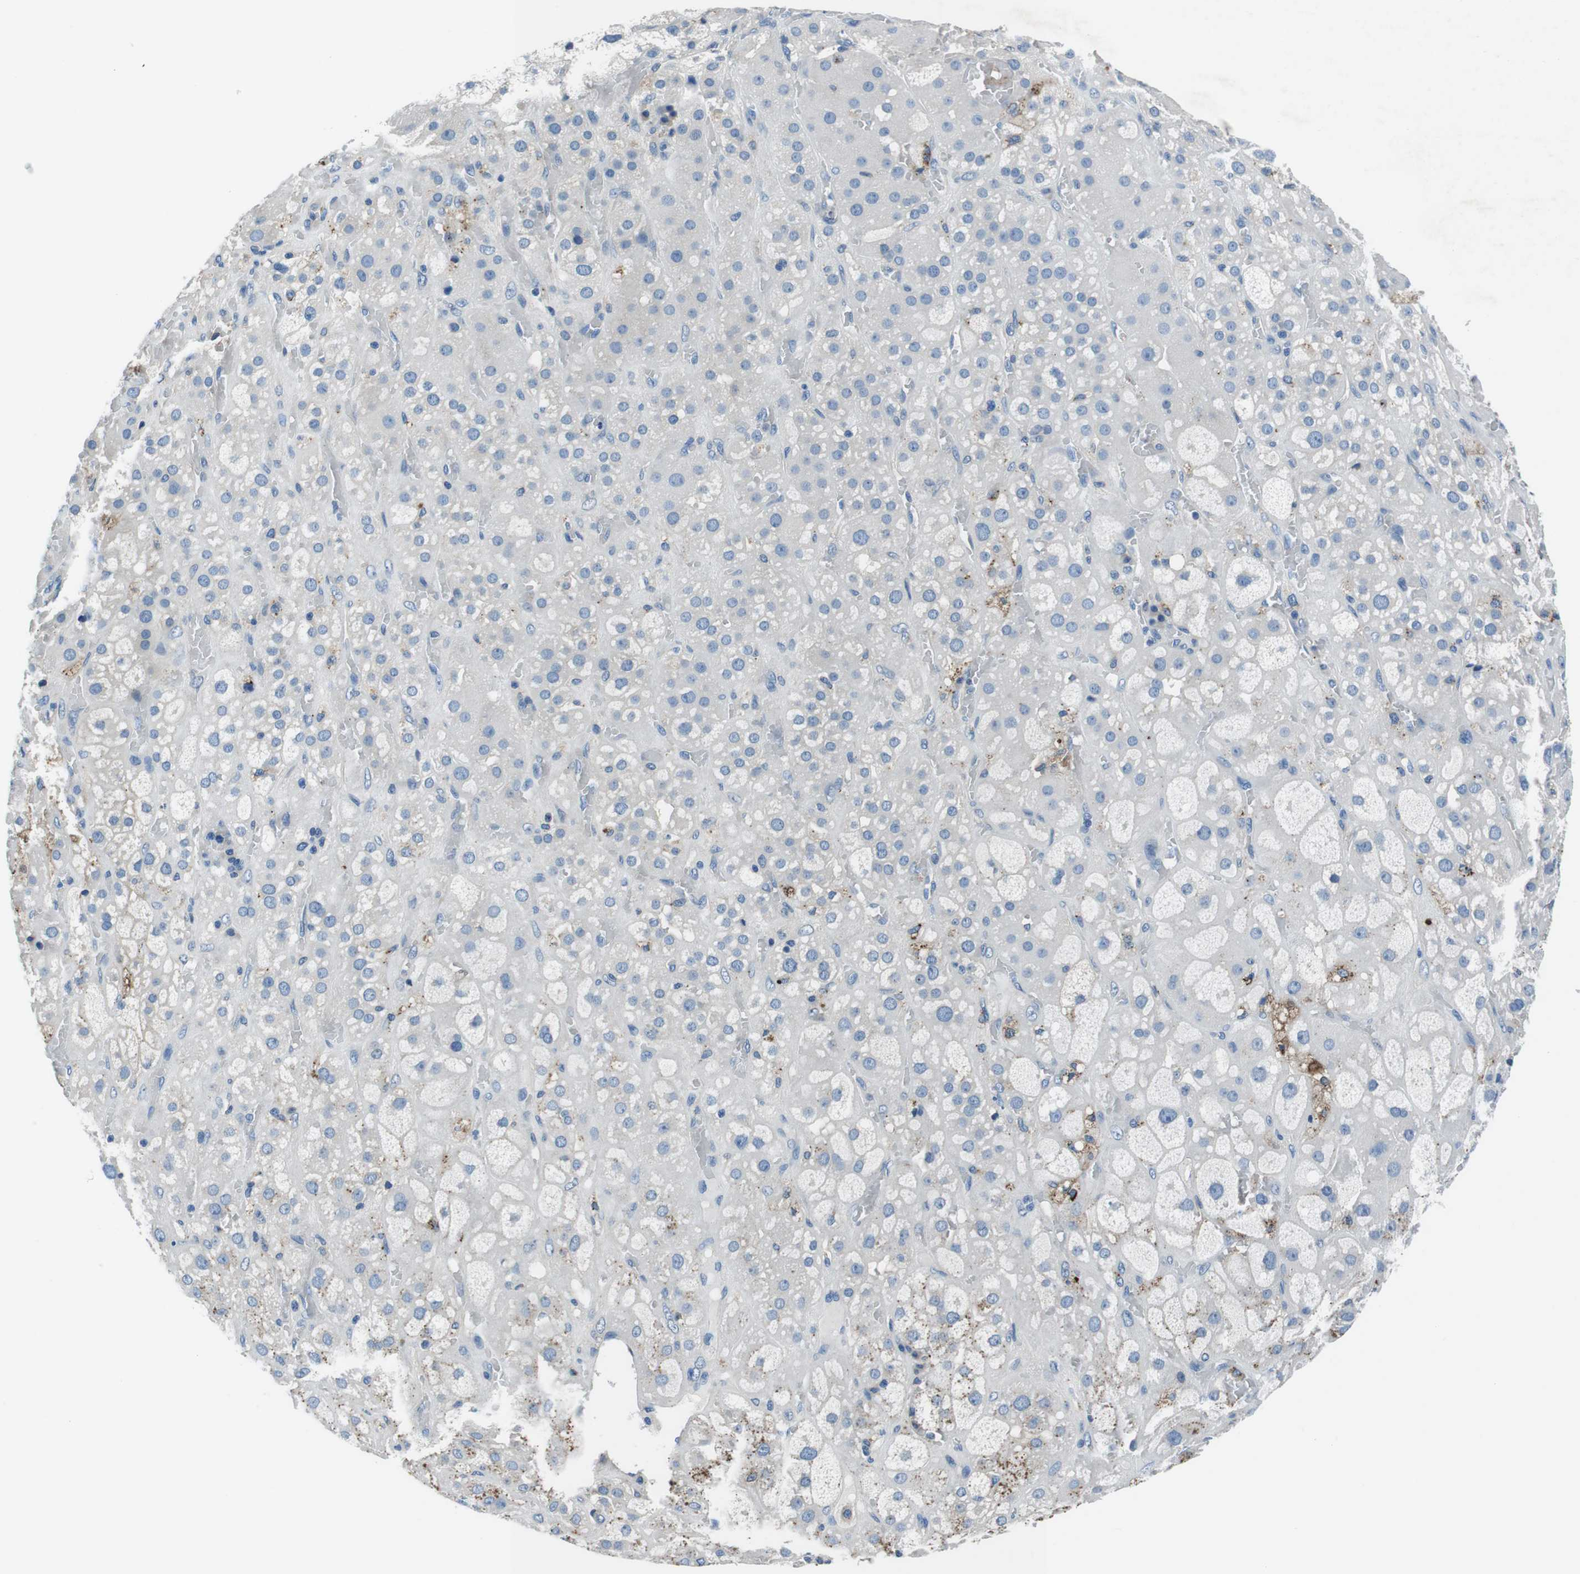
{"staining": {"intensity": "moderate", "quantity": "<25%", "location": "cytoplasmic/membranous"}, "tissue": "adrenal gland", "cell_type": "Glandular cells", "image_type": "normal", "snomed": [{"axis": "morphology", "description": "Normal tissue, NOS"}, {"axis": "topography", "description": "Adrenal gland"}], "caption": "Adrenal gland stained for a protein shows moderate cytoplasmic/membranous positivity in glandular cells. The staining was performed using DAB (3,3'-diaminobenzidine) to visualize the protein expression in brown, while the nuclei were stained in blue with hematoxylin (Magnification: 20x).", "gene": "TULP3", "patient": {"sex": "female", "age": 47}}